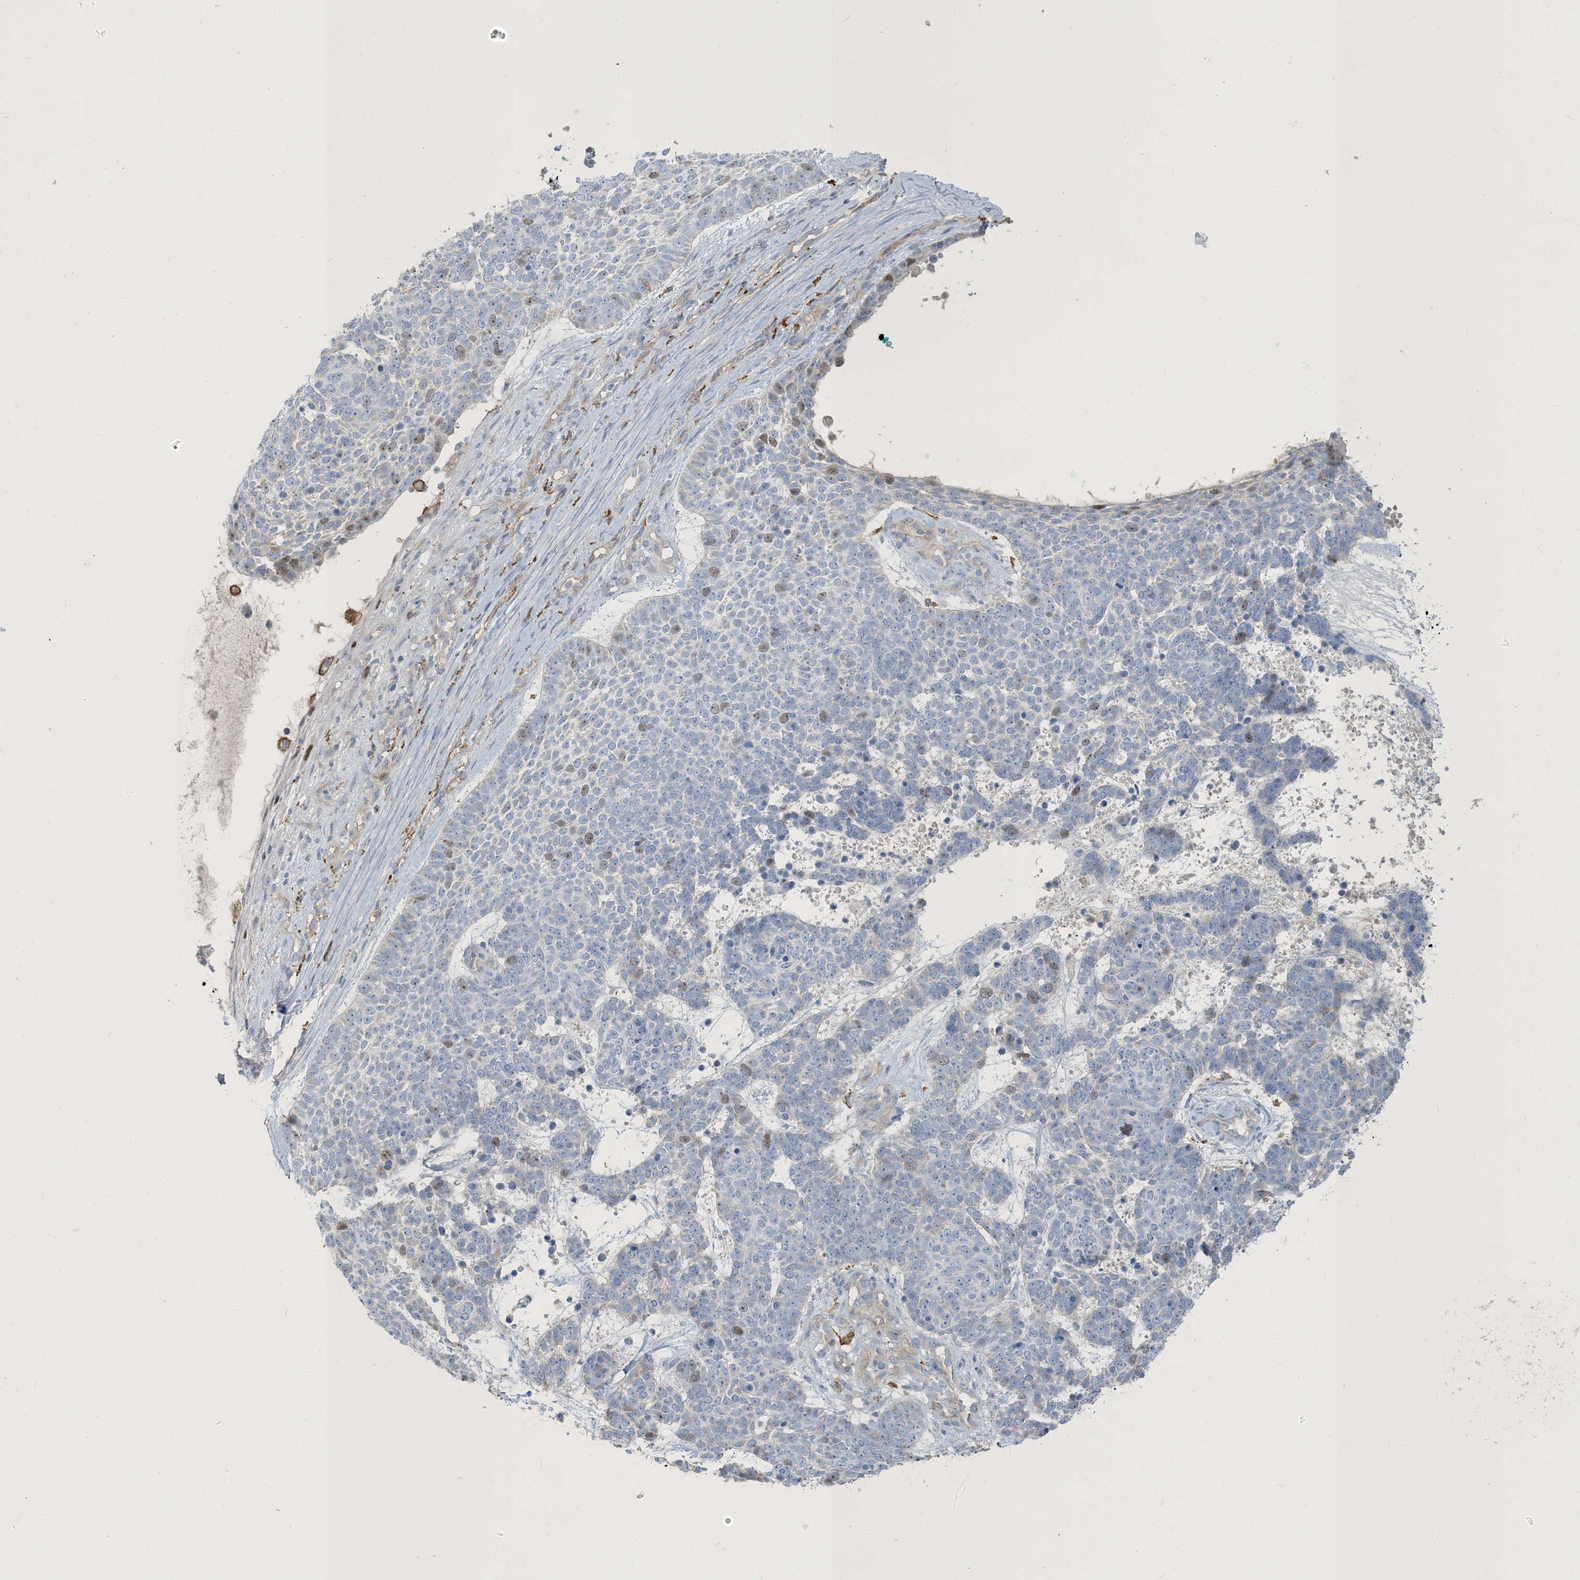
{"staining": {"intensity": "moderate", "quantity": "<25%", "location": "nuclear"}, "tissue": "skin cancer", "cell_type": "Tumor cells", "image_type": "cancer", "snomed": [{"axis": "morphology", "description": "Basal cell carcinoma"}, {"axis": "topography", "description": "Skin"}], "caption": "Immunohistochemical staining of human skin cancer exhibits low levels of moderate nuclear expression in approximately <25% of tumor cells. The staining was performed using DAB, with brown indicating positive protein expression. Nuclei are stained blue with hematoxylin.", "gene": "PEAR1", "patient": {"sex": "female", "age": 81}}